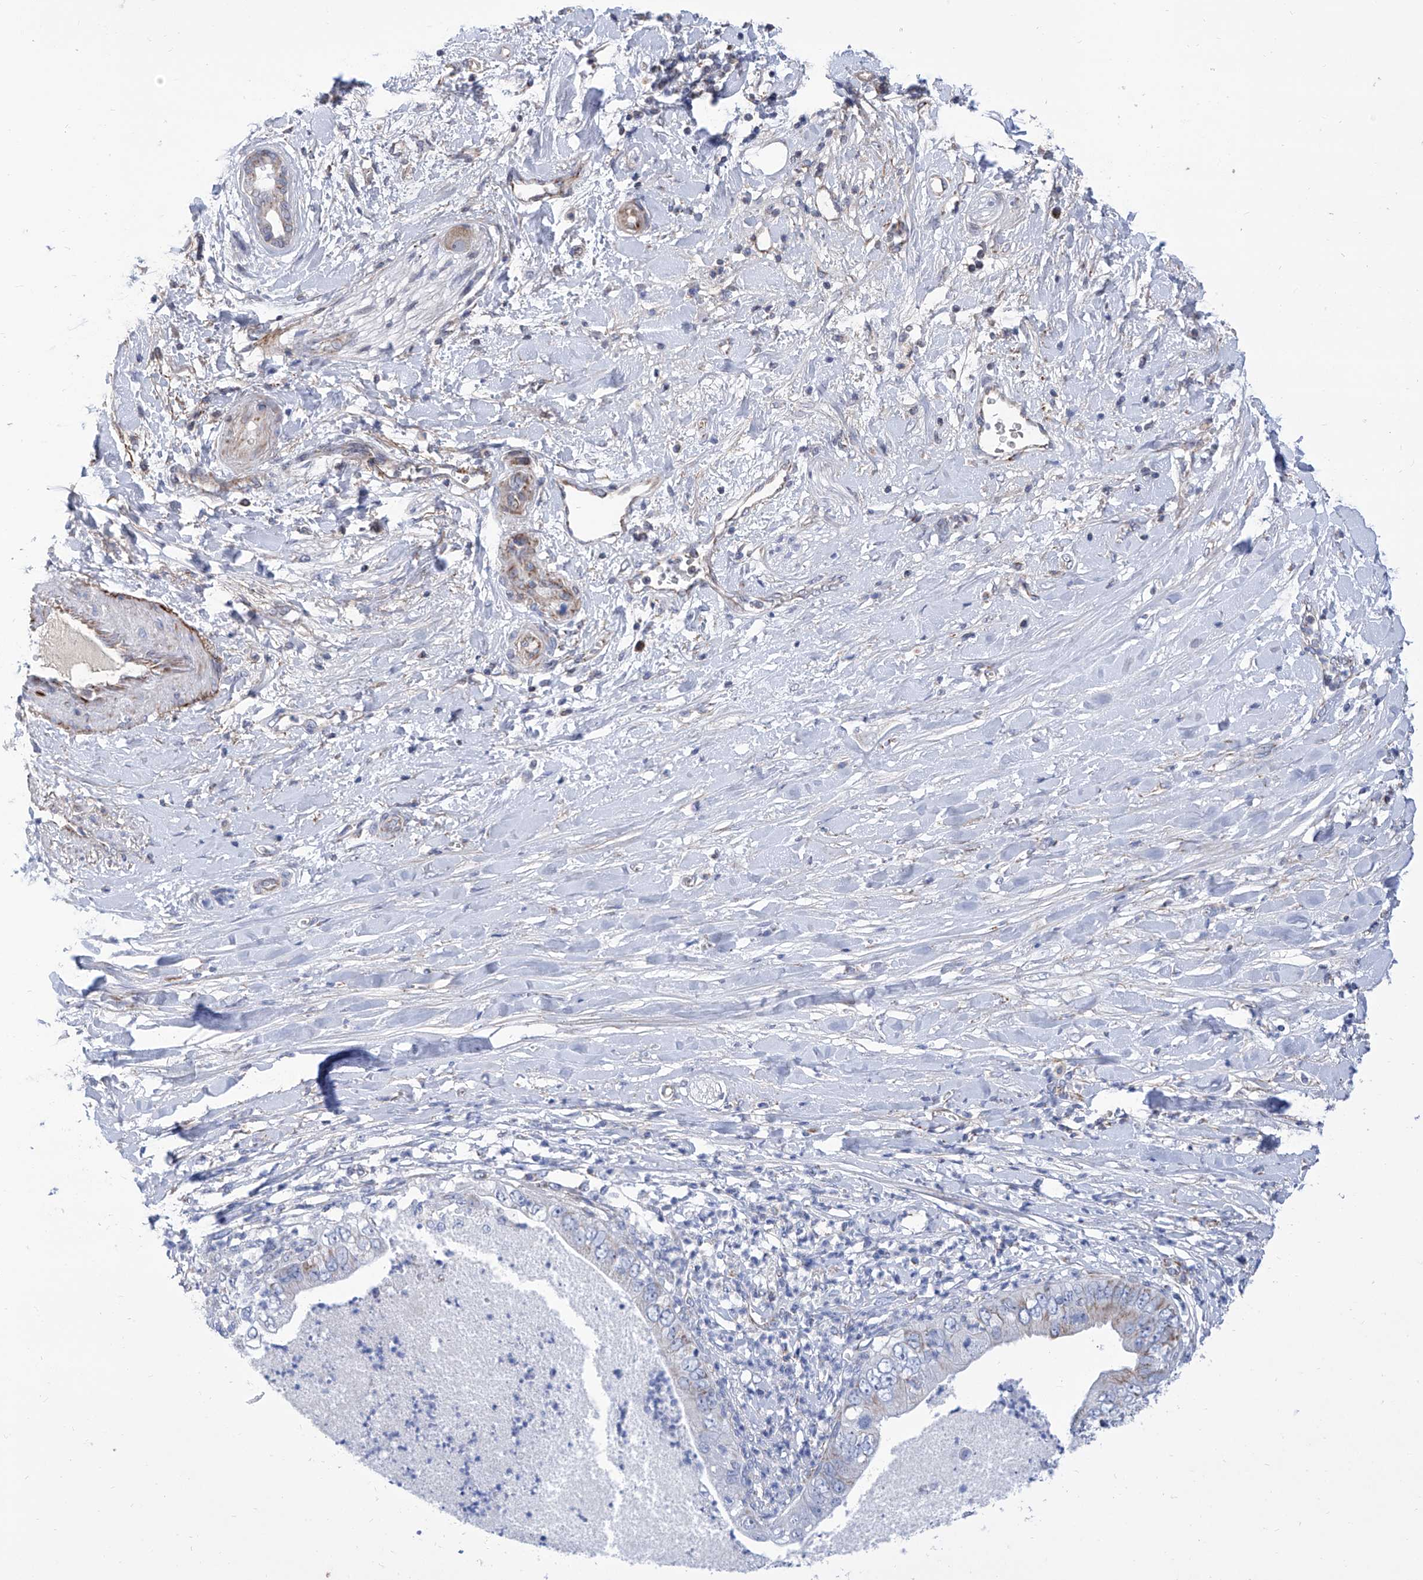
{"staining": {"intensity": "negative", "quantity": "none", "location": "none"}, "tissue": "pancreatic cancer", "cell_type": "Tumor cells", "image_type": "cancer", "snomed": [{"axis": "morphology", "description": "Adenocarcinoma, NOS"}, {"axis": "topography", "description": "Pancreas"}], "caption": "DAB (3,3'-diaminobenzidine) immunohistochemical staining of human pancreatic cancer displays no significant staining in tumor cells.", "gene": "SRBD1", "patient": {"sex": "female", "age": 78}}